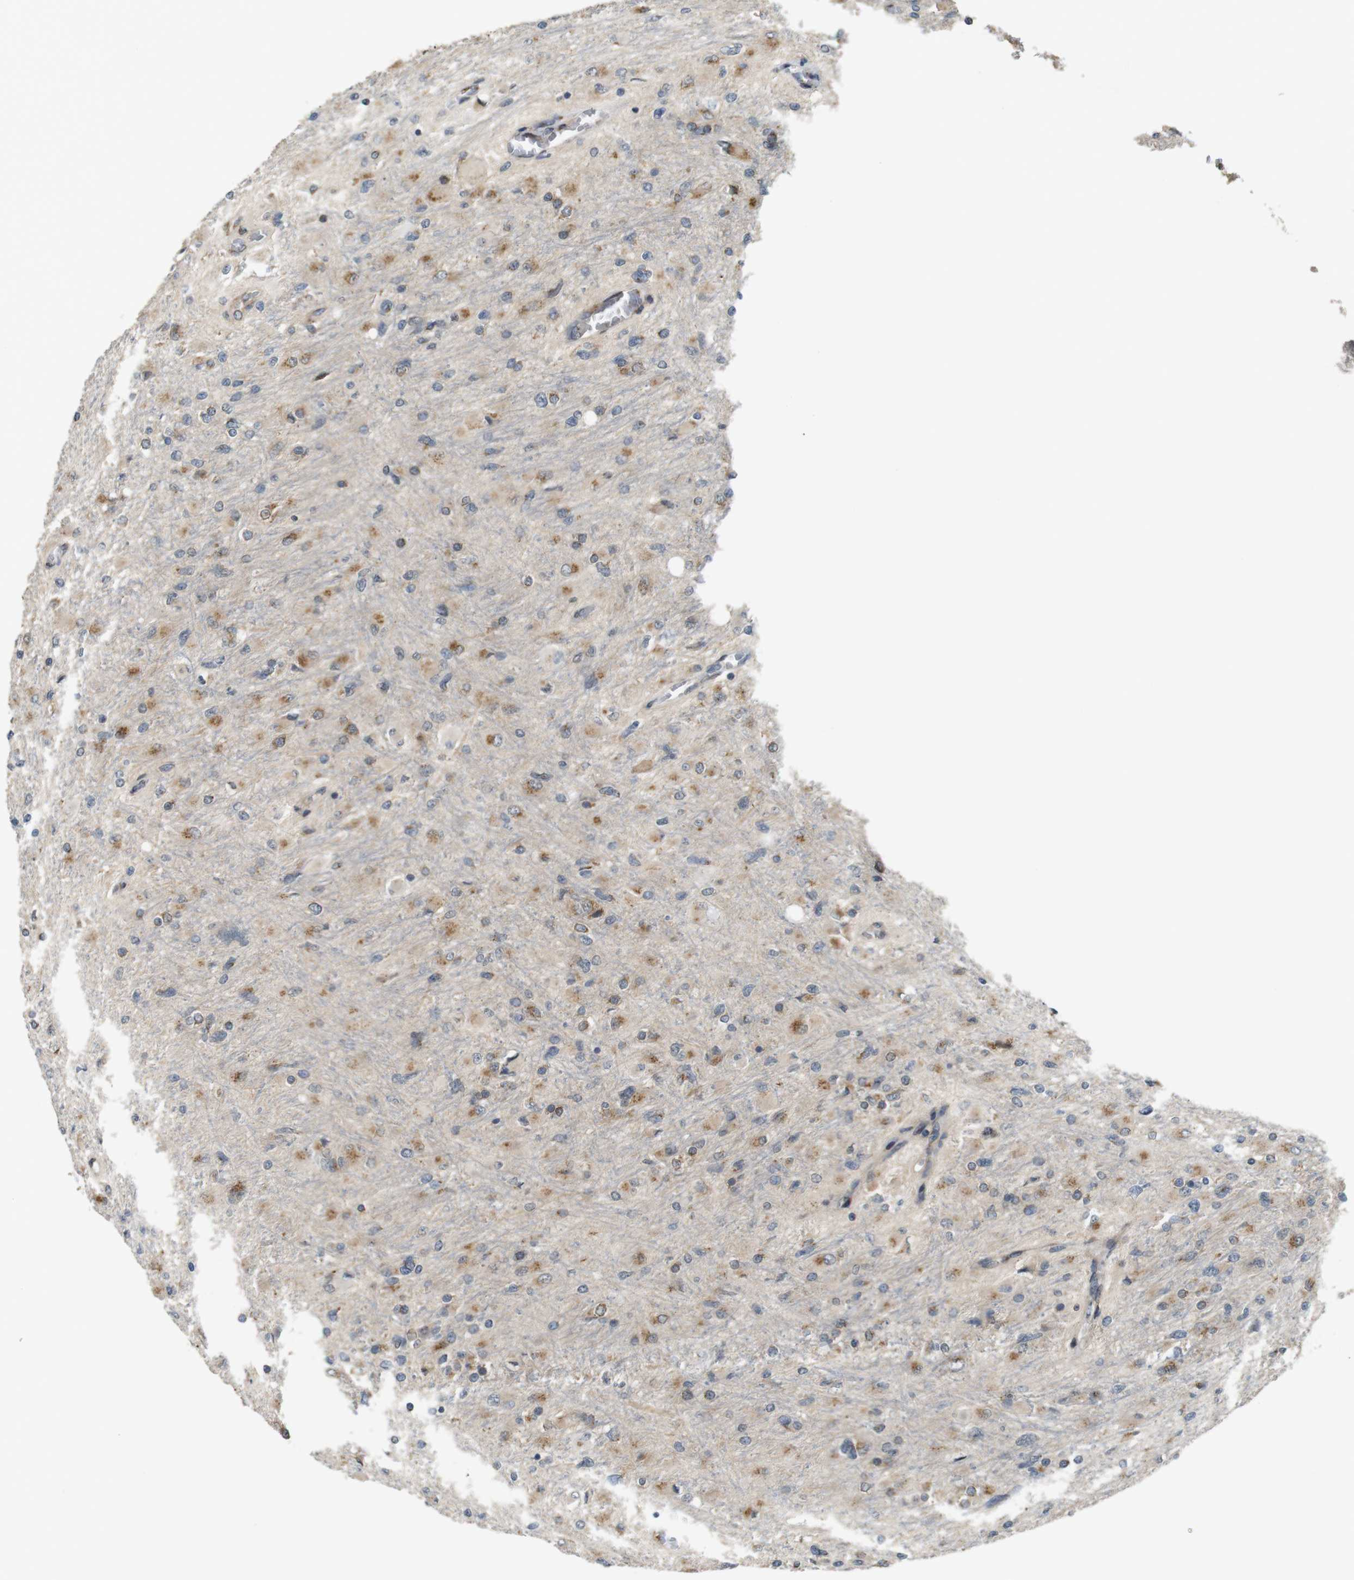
{"staining": {"intensity": "moderate", "quantity": "25%-75%", "location": "cytoplasmic/membranous"}, "tissue": "glioma", "cell_type": "Tumor cells", "image_type": "cancer", "snomed": [{"axis": "morphology", "description": "Glioma, malignant, High grade"}, {"axis": "topography", "description": "Cerebral cortex"}], "caption": "A photomicrograph of high-grade glioma (malignant) stained for a protein shows moderate cytoplasmic/membranous brown staining in tumor cells. (brown staining indicates protein expression, while blue staining denotes nuclei).", "gene": "EFCAB14", "patient": {"sex": "female", "age": 36}}